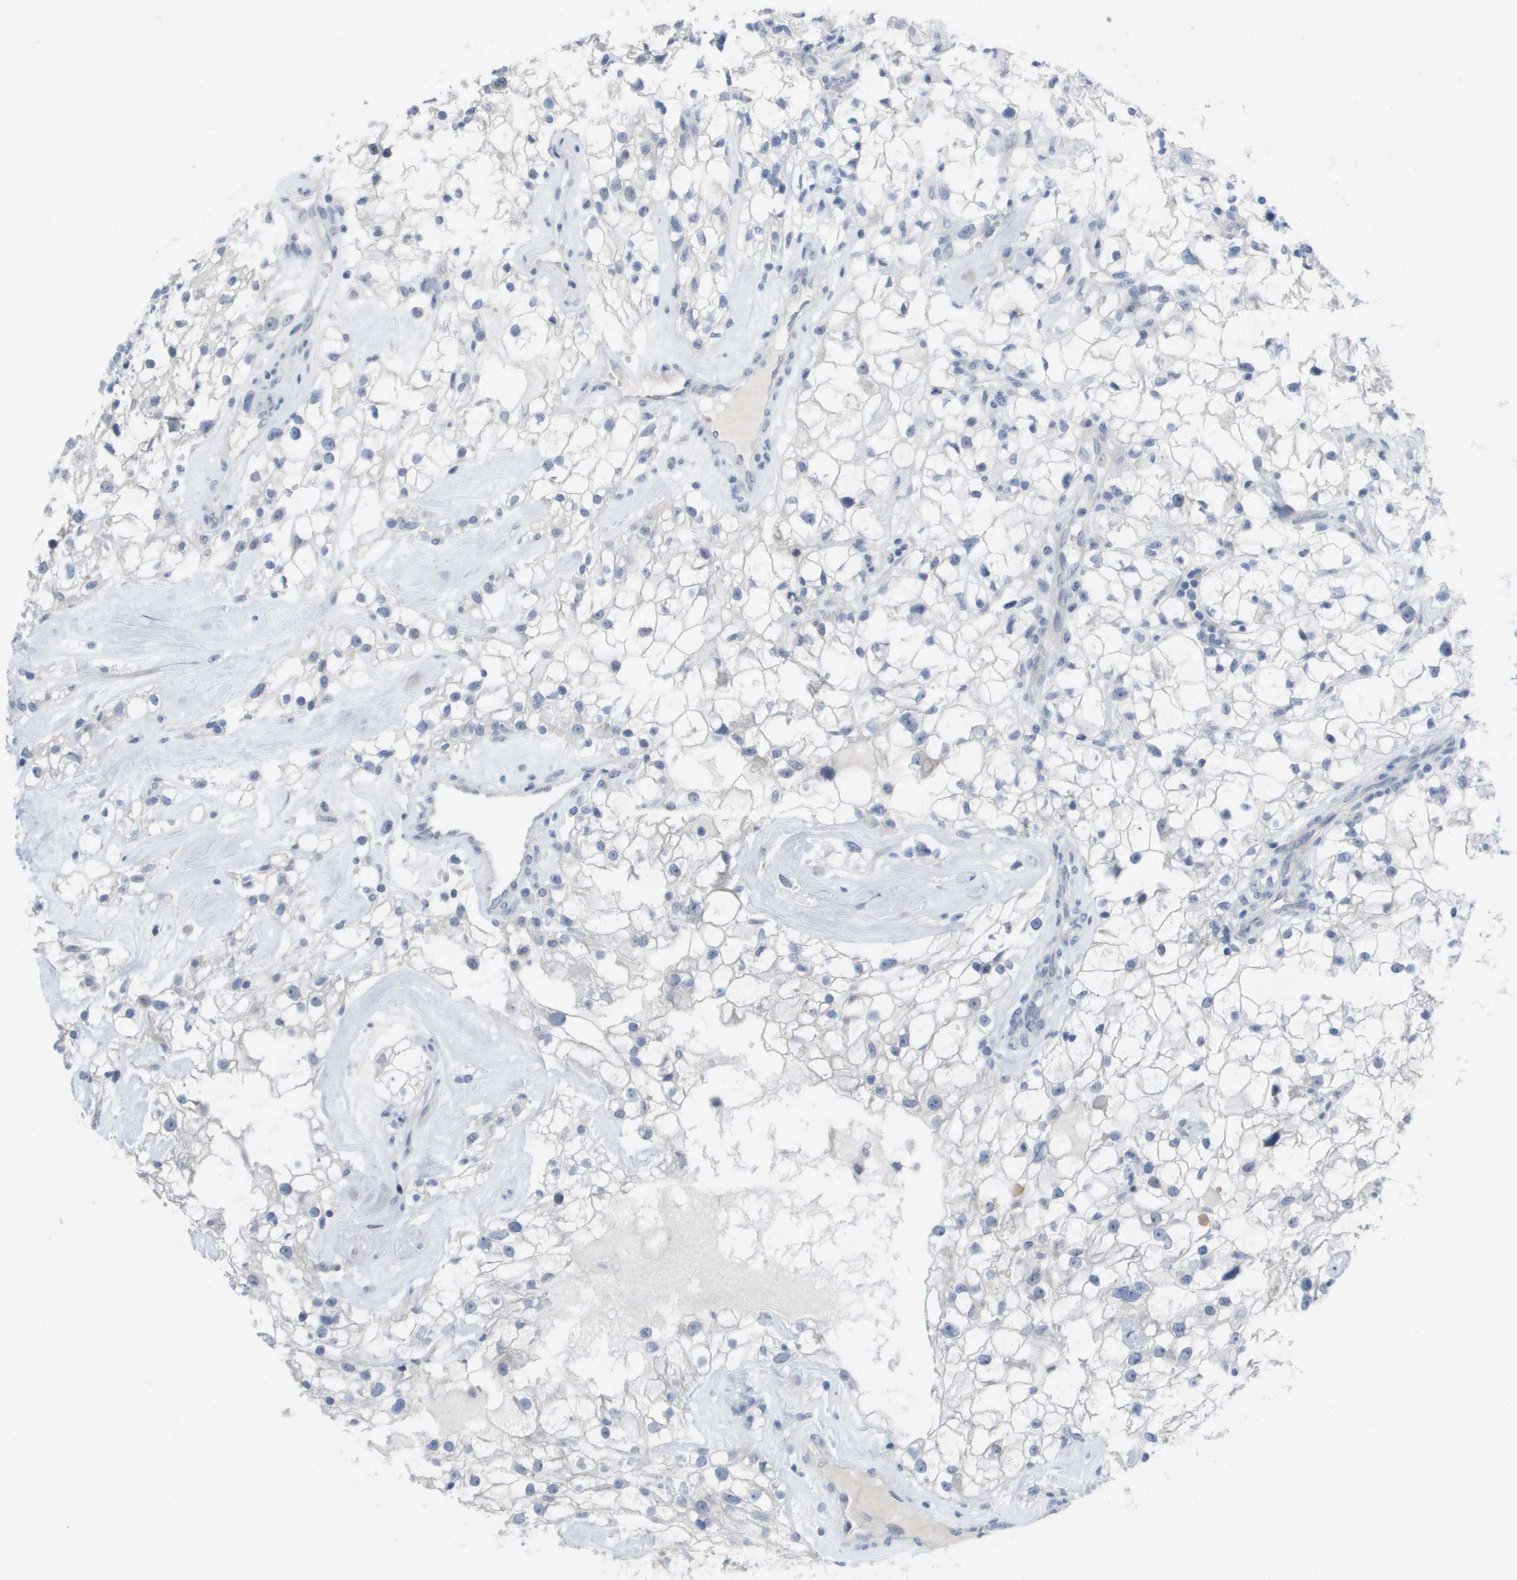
{"staining": {"intensity": "negative", "quantity": "none", "location": "none"}, "tissue": "renal cancer", "cell_type": "Tumor cells", "image_type": "cancer", "snomed": [{"axis": "morphology", "description": "Adenocarcinoma, NOS"}, {"axis": "topography", "description": "Kidney"}], "caption": "Renal cancer (adenocarcinoma) was stained to show a protein in brown. There is no significant expression in tumor cells.", "gene": "PDE4A", "patient": {"sex": "female", "age": 60}}